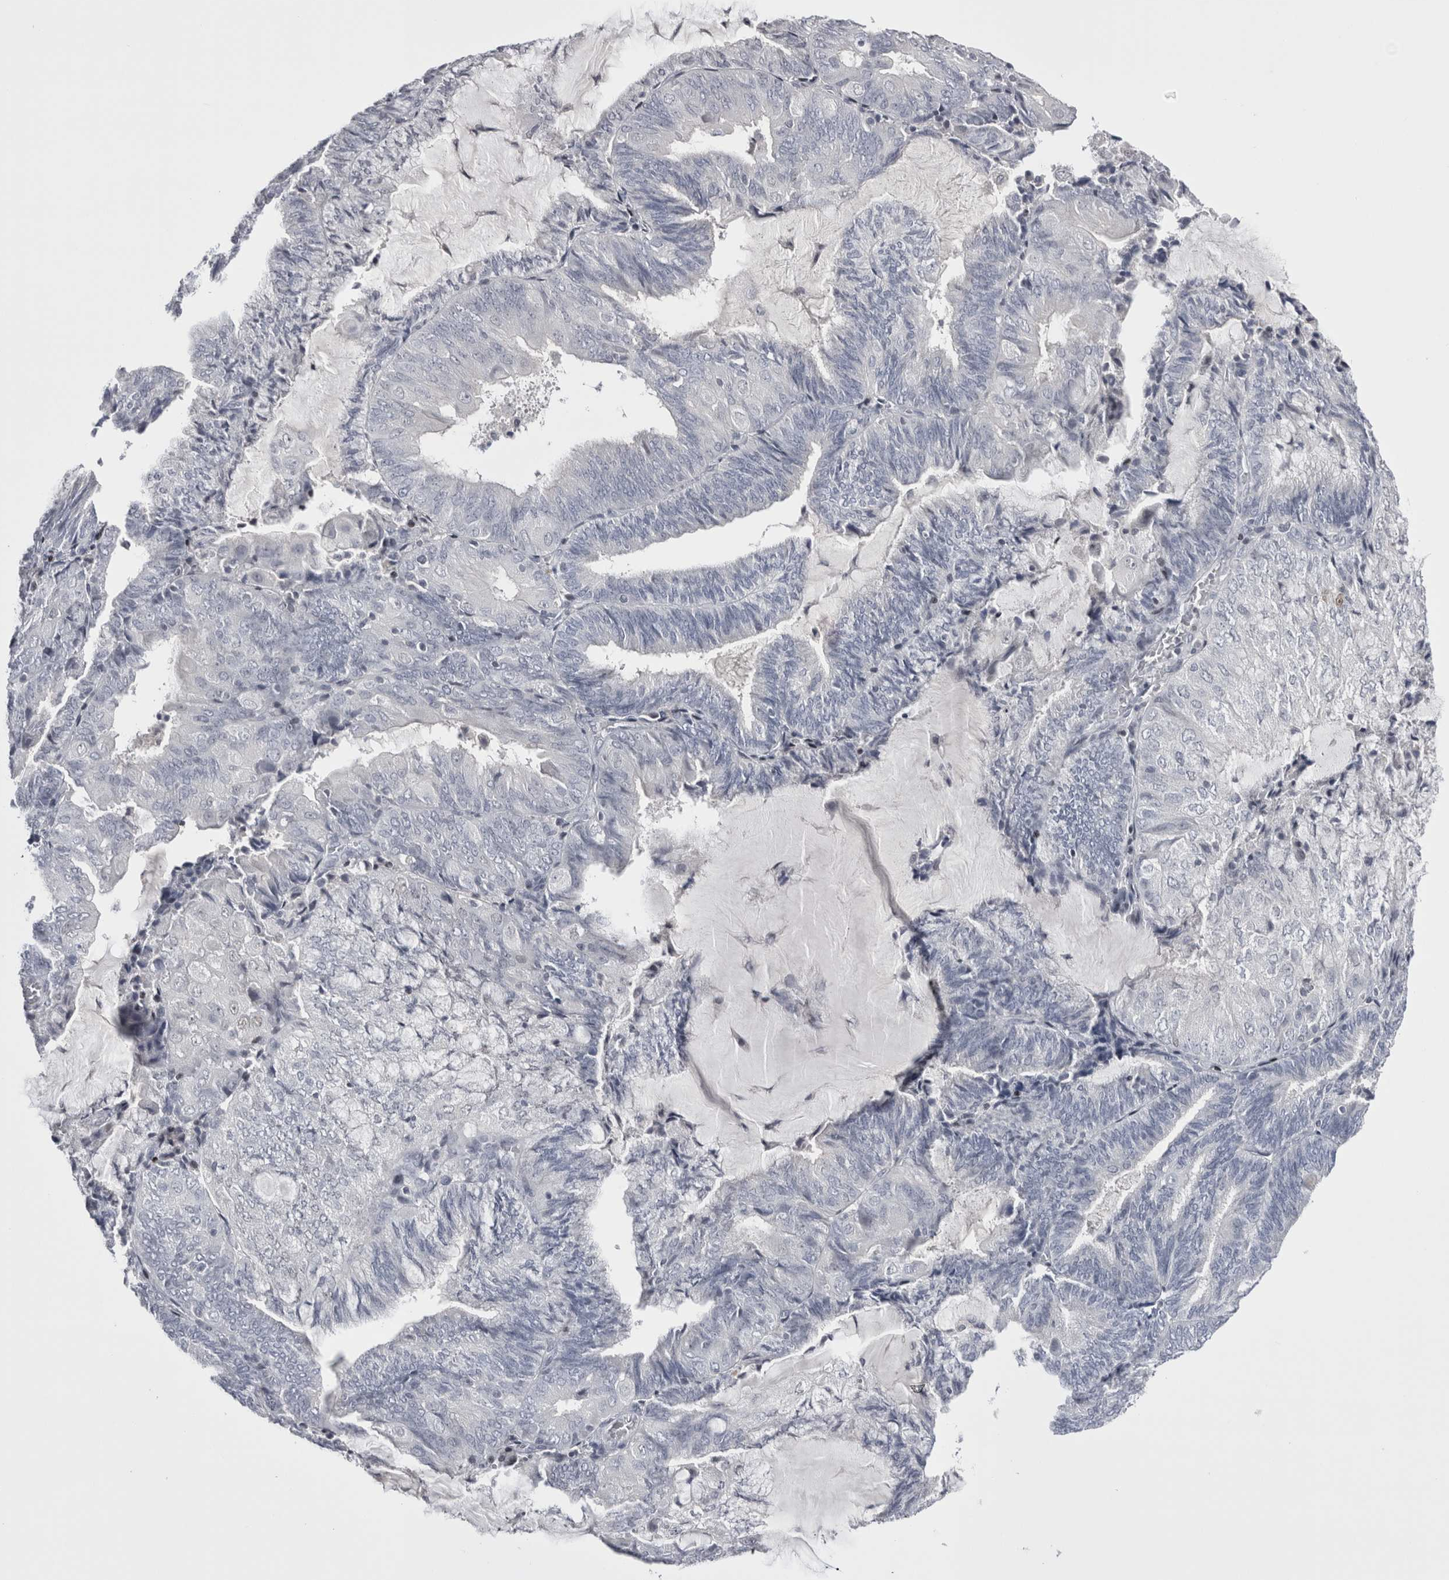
{"staining": {"intensity": "negative", "quantity": "none", "location": "none"}, "tissue": "endometrial cancer", "cell_type": "Tumor cells", "image_type": "cancer", "snomed": [{"axis": "morphology", "description": "Adenocarcinoma, NOS"}, {"axis": "topography", "description": "Endometrium"}], "caption": "IHC image of neoplastic tissue: human endometrial cancer (adenocarcinoma) stained with DAB exhibits no significant protein expression in tumor cells.", "gene": "FNDC8", "patient": {"sex": "female", "age": 81}}